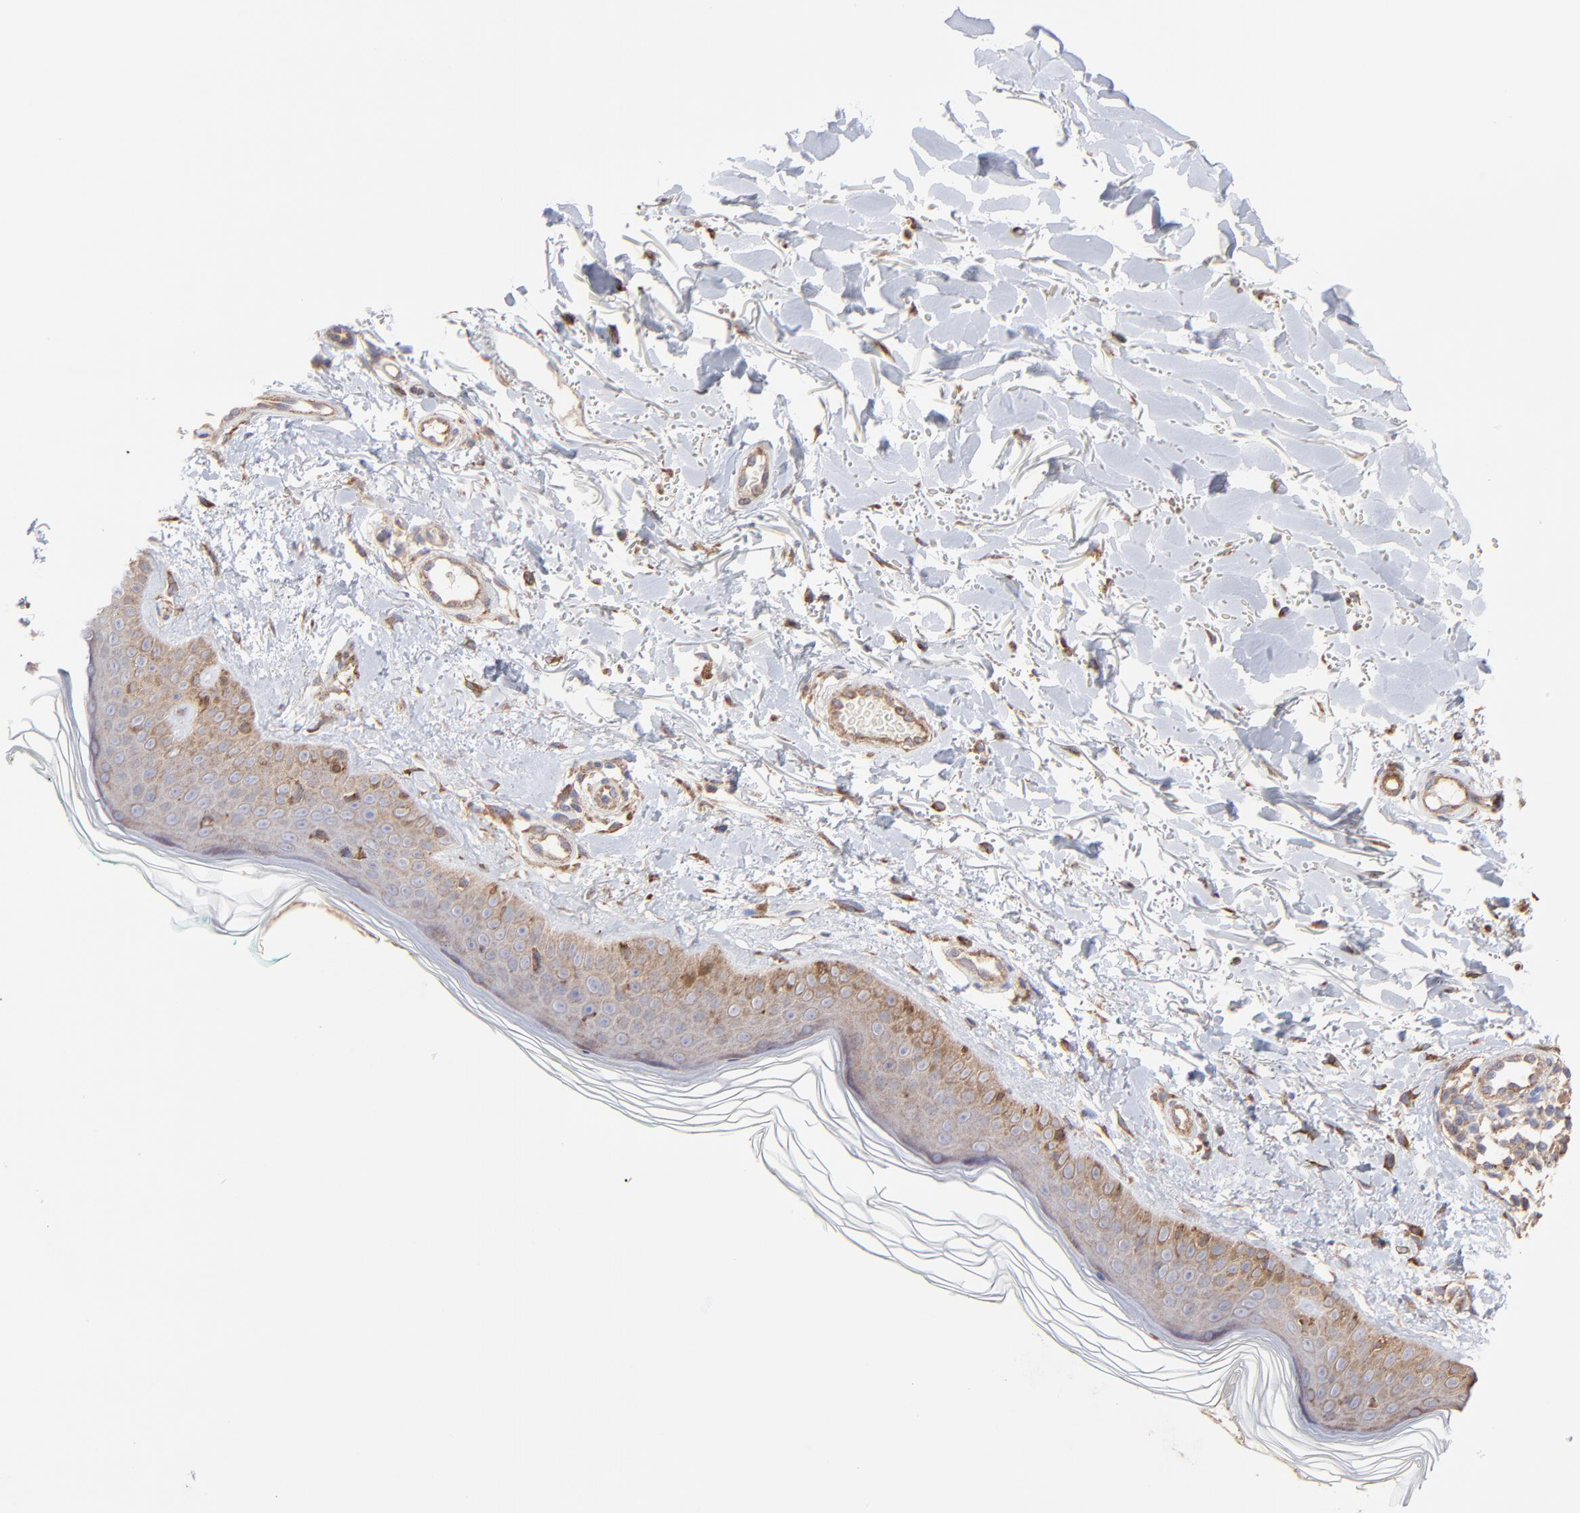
{"staining": {"intensity": "moderate", "quantity": ">75%", "location": "cytoplasmic/membranous"}, "tissue": "skin", "cell_type": "Fibroblasts", "image_type": "normal", "snomed": [{"axis": "morphology", "description": "Normal tissue, NOS"}, {"axis": "topography", "description": "Skin"}], "caption": "Approximately >75% of fibroblasts in normal human skin reveal moderate cytoplasmic/membranous protein staining as visualized by brown immunohistochemical staining.", "gene": "PFKM", "patient": {"sex": "male", "age": 71}}